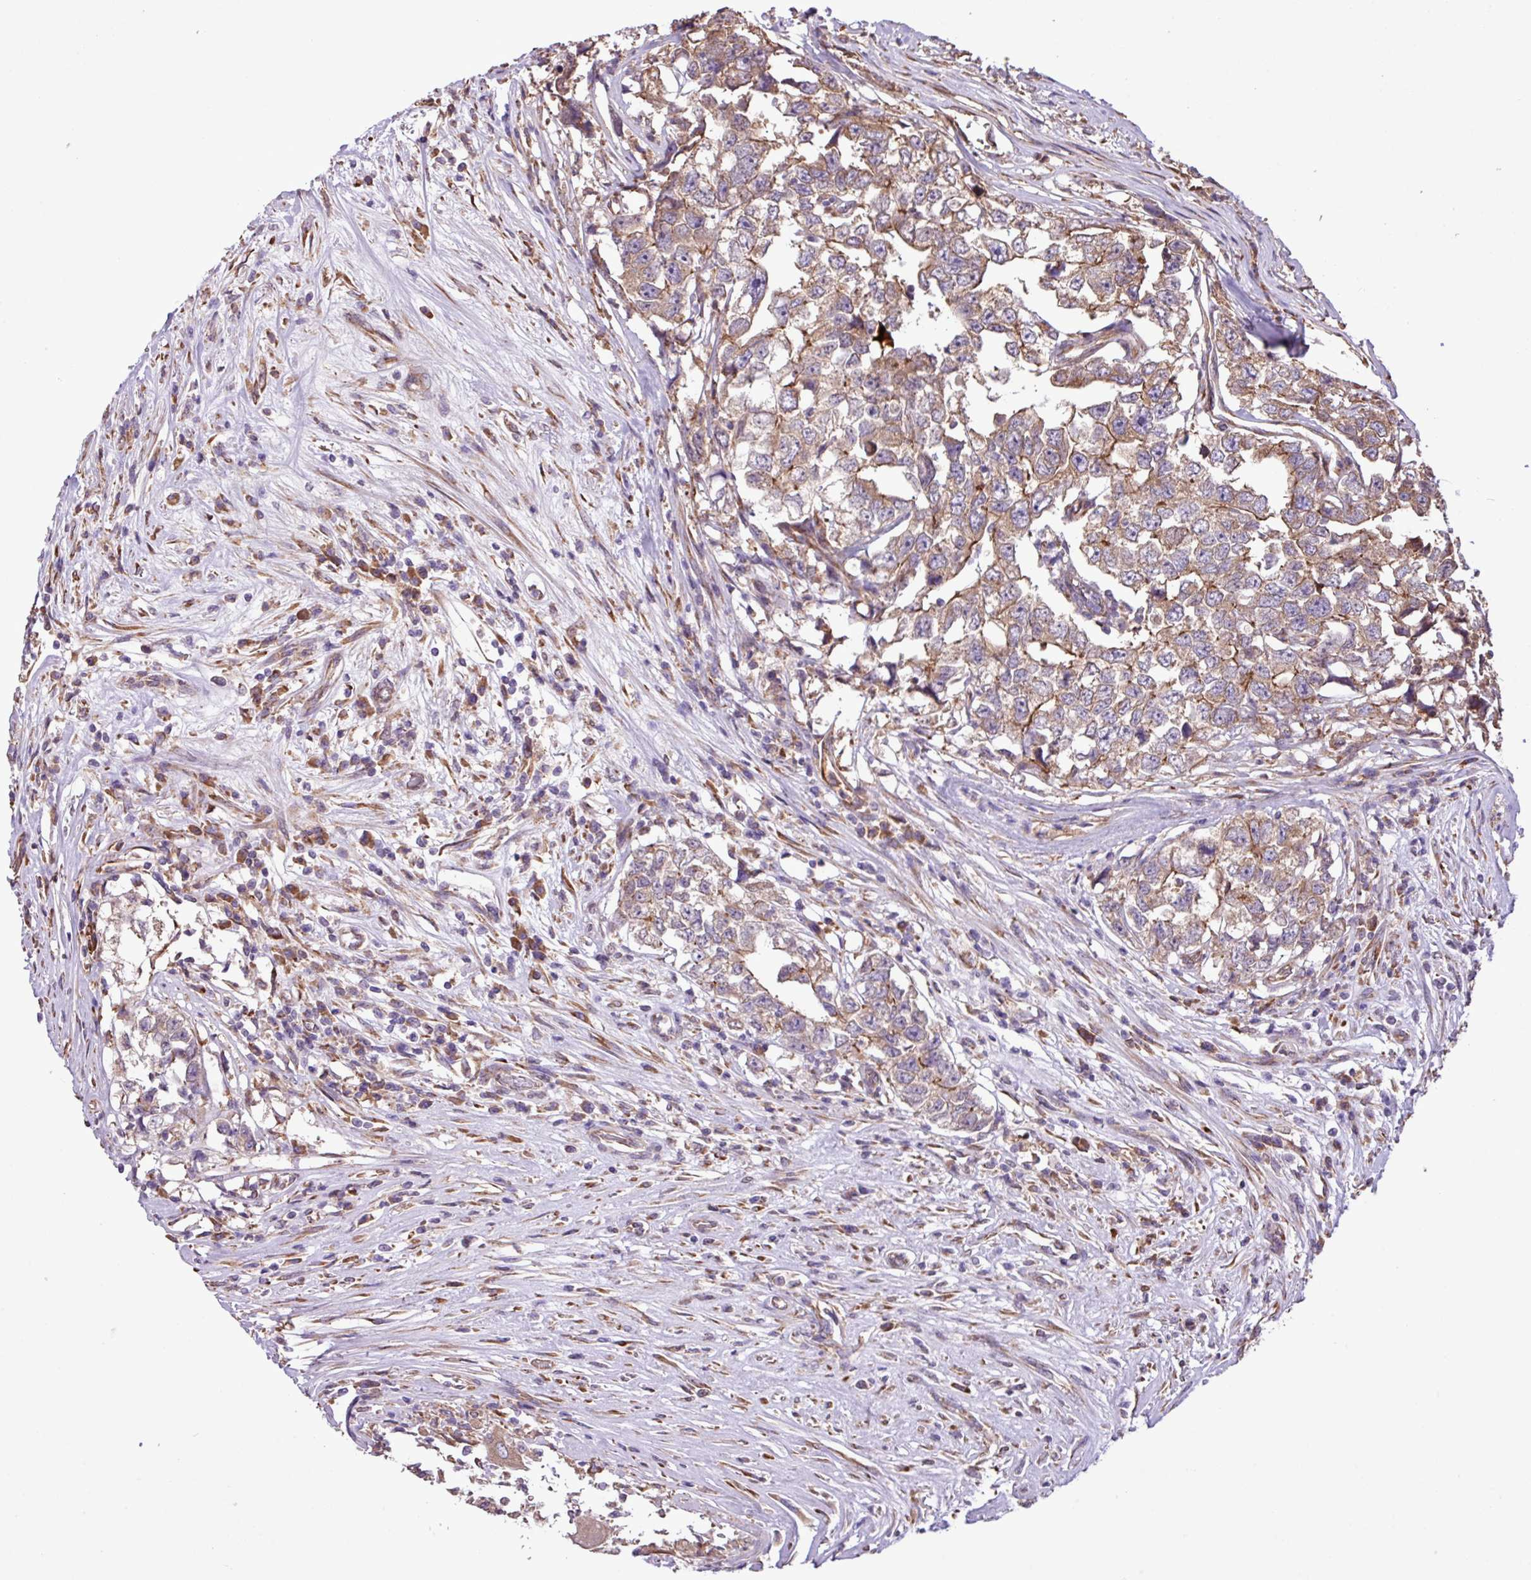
{"staining": {"intensity": "moderate", "quantity": "25%-75%", "location": "cytoplasmic/membranous"}, "tissue": "testis cancer", "cell_type": "Tumor cells", "image_type": "cancer", "snomed": [{"axis": "morphology", "description": "Carcinoma, Embryonal, NOS"}, {"axis": "topography", "description": "Testis"}], "caption": "A histopathology image of testis embryonal carcinoma stained for a protein shows moderate cytoplasmic/membranous brown staining in tumor cells. The staining was performed using DAB (3,3'-diaminobenzidine) to visualize the protein expression in brown, while the nuclei were stained in blue with hematoxylin (Magnification: 20x).", "gene": "MEGF6", "patient": {"sex": "male", "age": 22}}